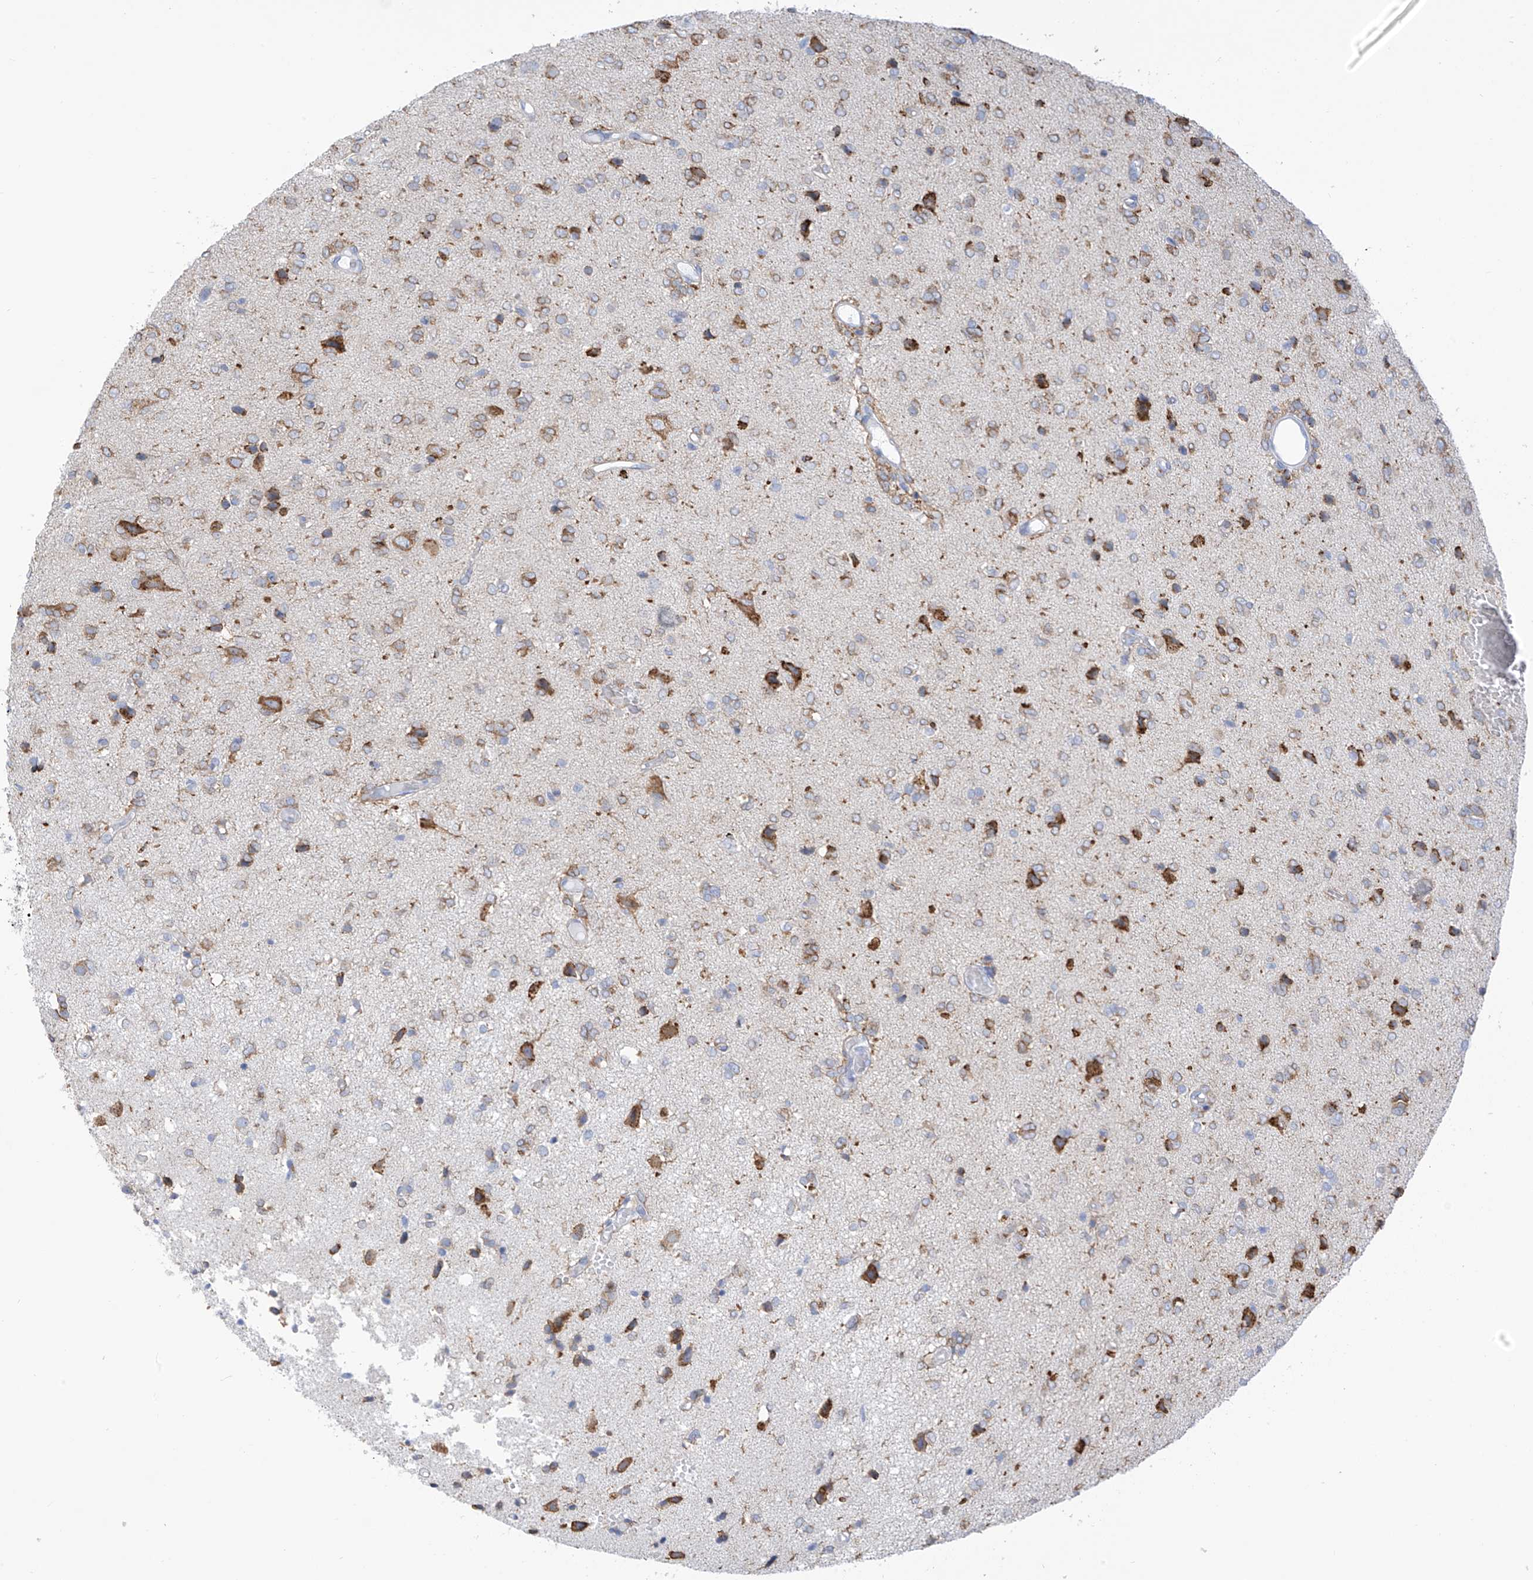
{"staining": {"intensity": "moderate", "quantity": "25%-75%", "location": "cytoplasmic/membranous"}, "tissue": "glioma", "cell_type": "Tumor cells", "image_type": "cancer", "snomed": [{"axis": "morphology", "description": "Glioma, malignant, High grade"}, {"axis": "topography", "description": "Brain"}], "caption": "A micrograph of human glioma stained for a protein shows moderate cytoplasmic/membranous brown staining in tumor cells.", "gene": "RCN2", "patient": {"sex": "female", "age": 59}}